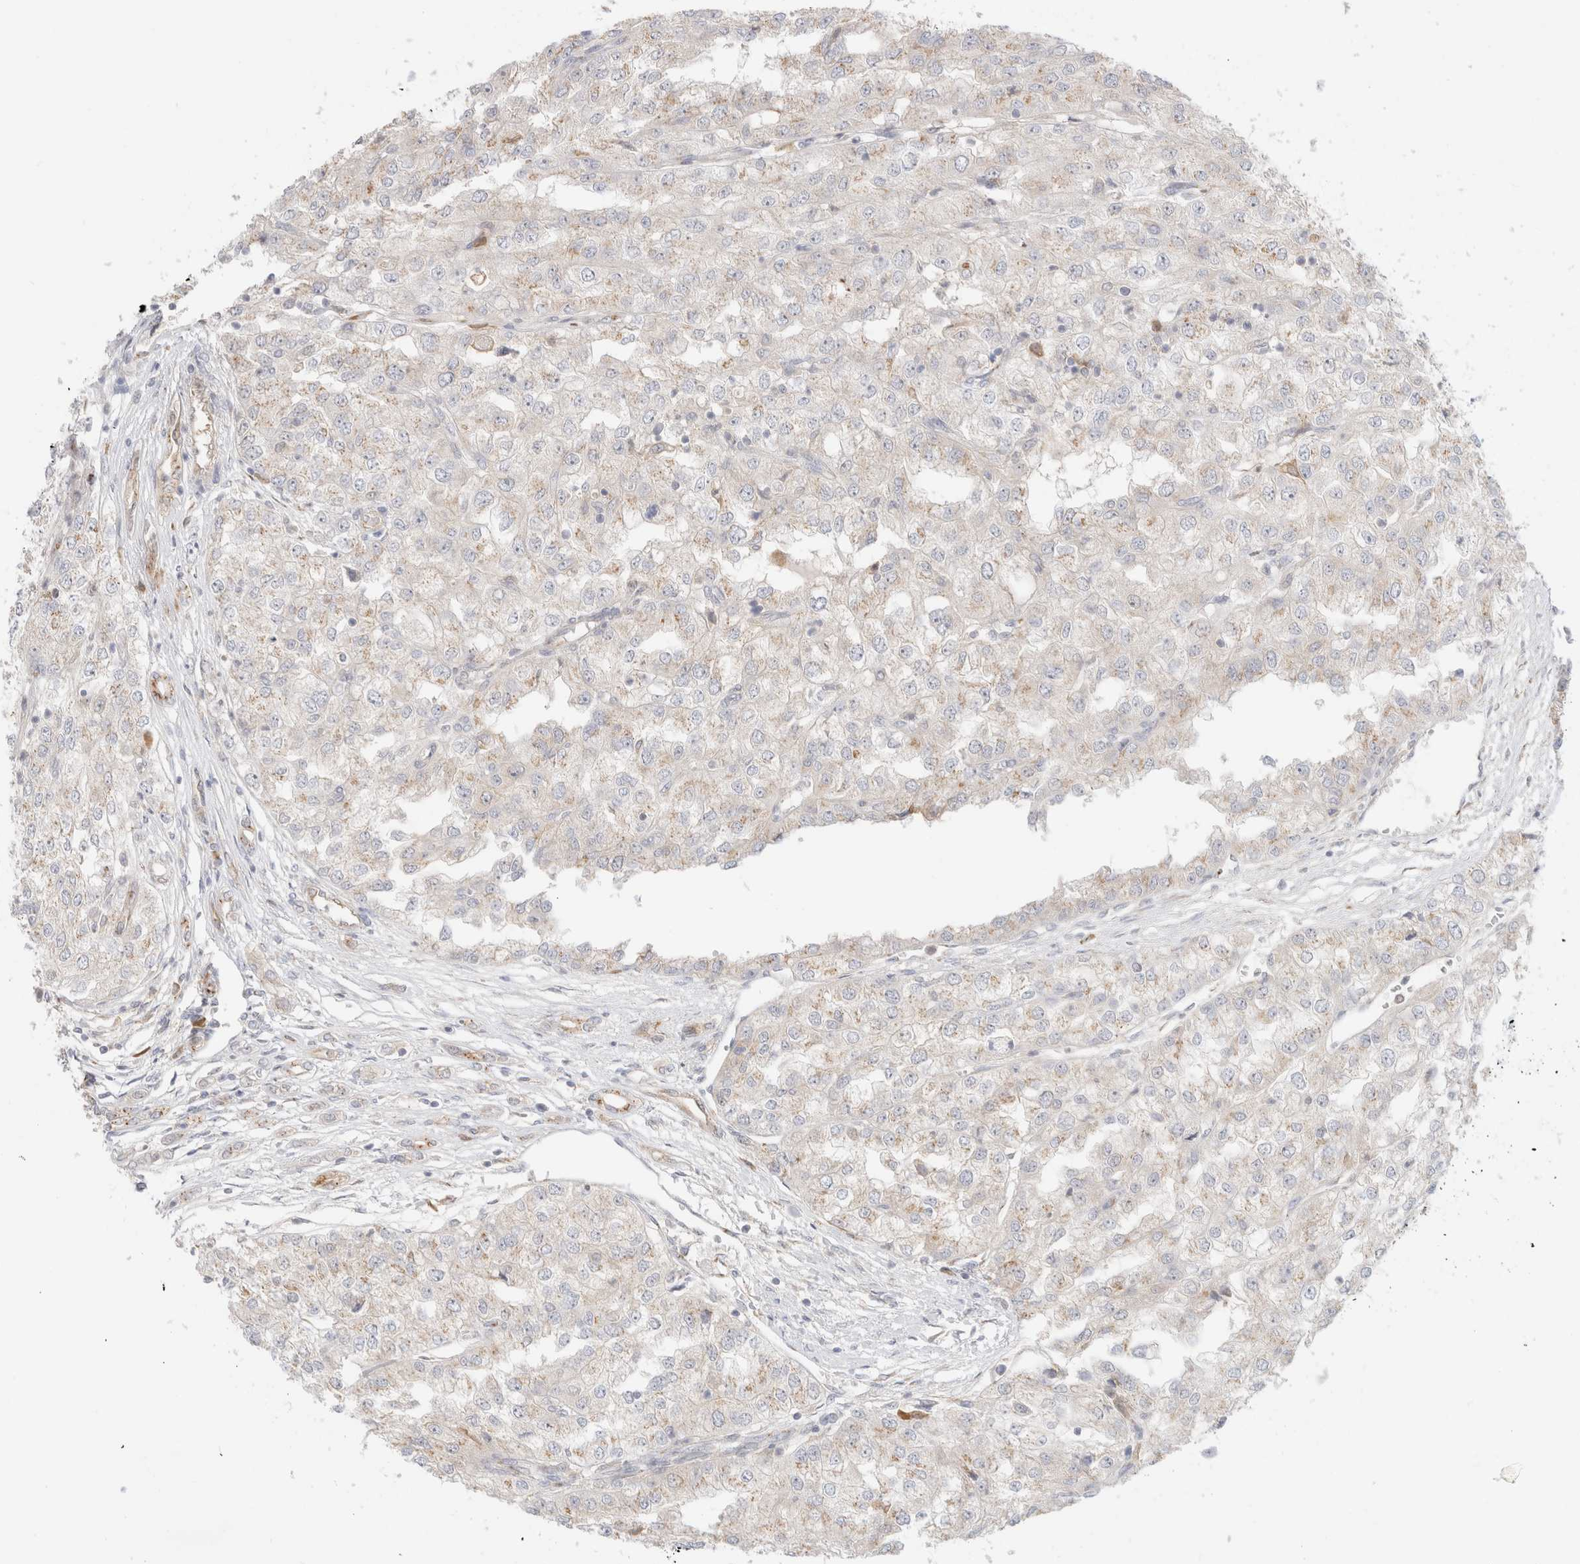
{"staining": {"intensity": "weak", "quantity": "<25%", "location": "cytoplasmic/membranous"}, "tissue": "renal cancer", "cell_type": "Tumor cells", "image_type": "cancer", "snomed": [{"axis": "morphology", "description": "Adenocarcinoma, NOS"}, {"axis": "topography", "description": "Kidney"}], "caption": "Tumor cells show no significant protein staining in renal cancer. Brightfield microscopy of IHC stained with DAB (brown) and hematoxylin (blue), captured at high magnification.", "gene": "EFCAB13", "patient": {"sex": "female", "age": 54}}